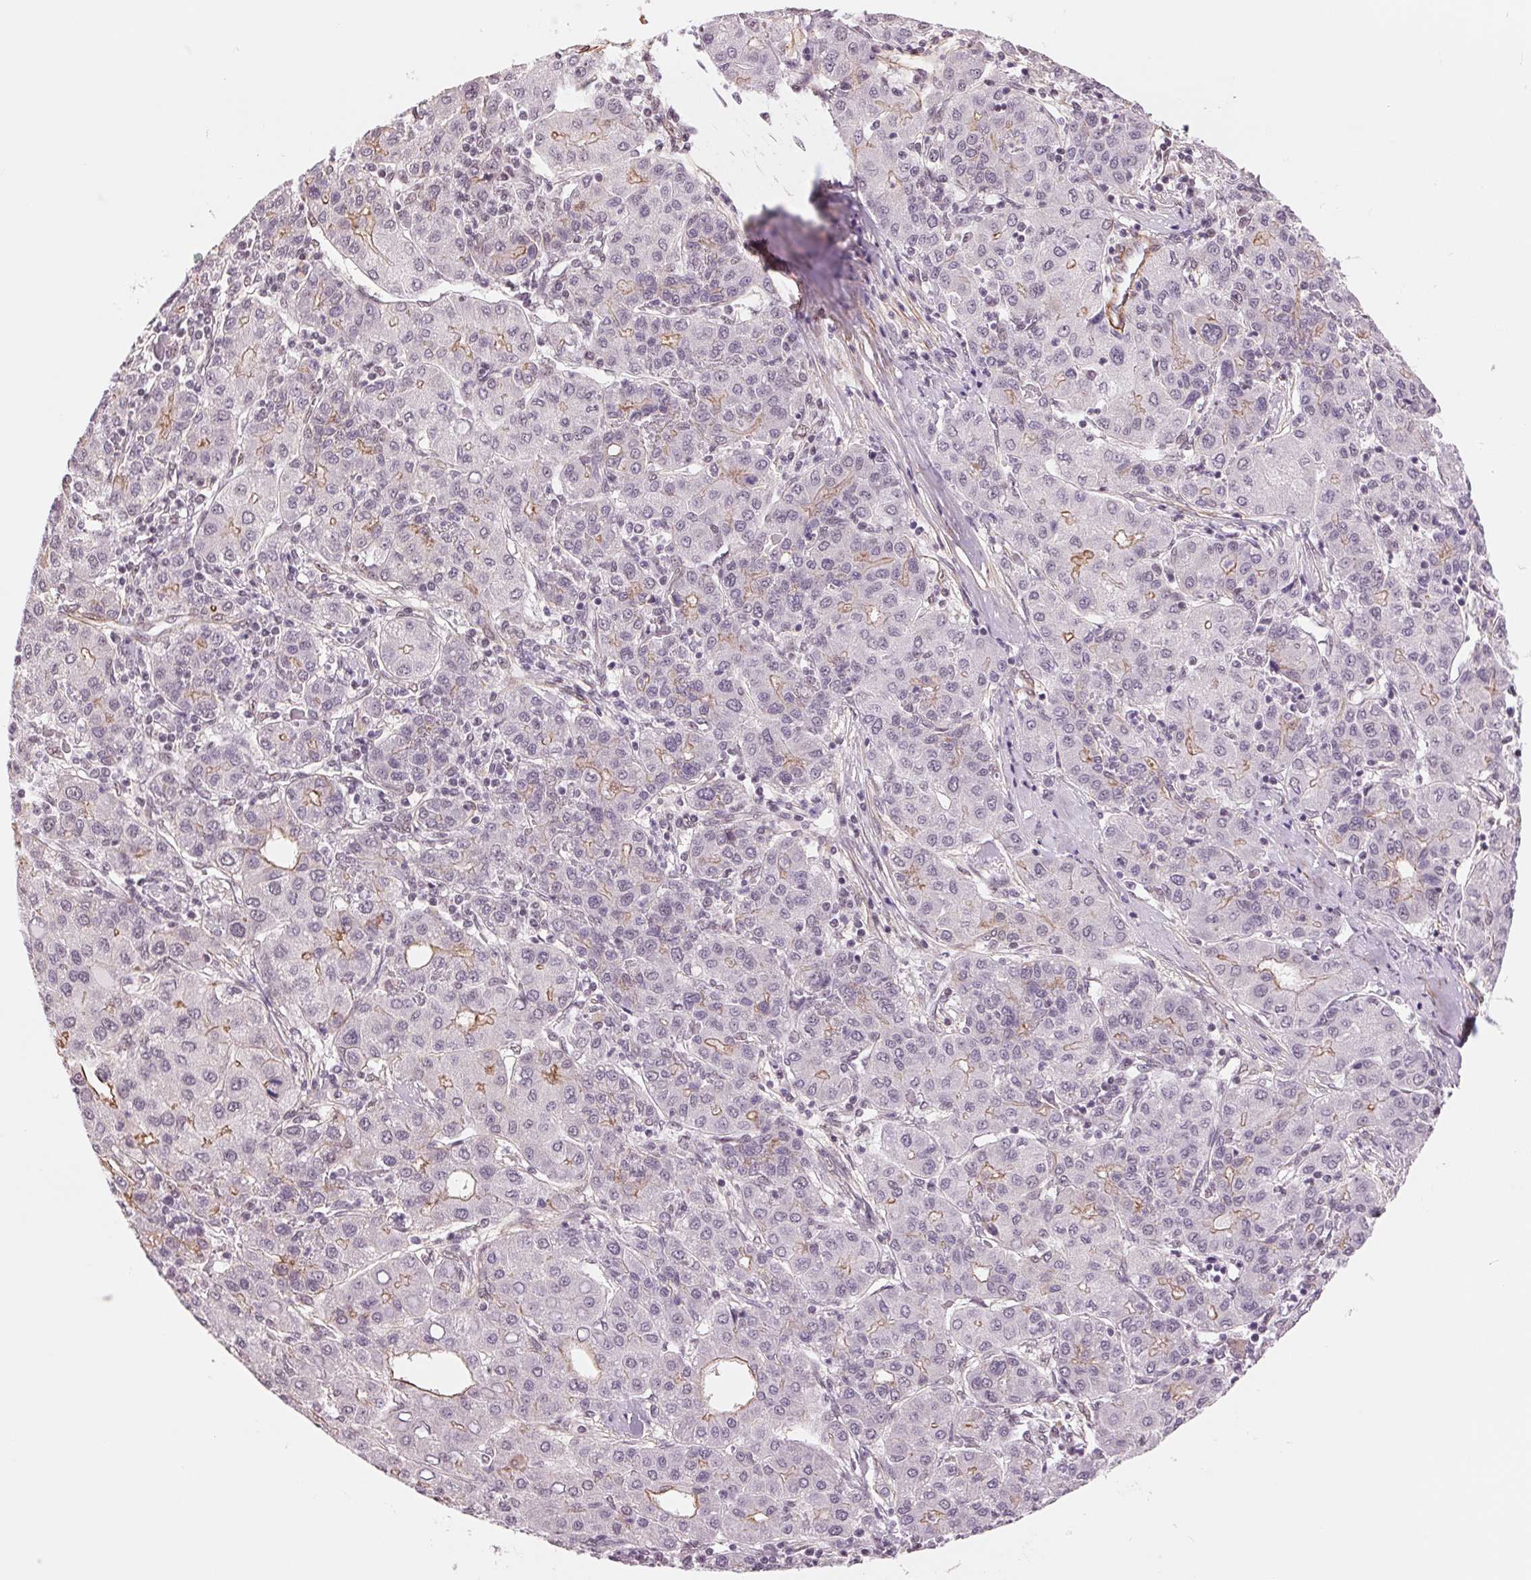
{"staining": {"intensity": "weak", "quantity": "<25%", "location": "cytoplasmic/membranous"}, "tissue": "liver cancer", "cell_type": "Tumor cells", "image_type": "cancer", "snomed": [{"axis": "morphology", "description": "Carcinoma, Hepatocellular, NOS"}, {"axis": "topography", "description": "Liver"}], "caption": "Hepatocellular carcinoma (liver) was stained to show a protein in brown. There is no significant positivity in tumor cells. Brightfield microscopy of immunohistochemistry stained with DAB (3,3'-diaminobenzidine) (brown) and hematoxylin (blue), captured at high magnification.", "gene": "BCAT1", "patient": {"sex": "male", "age": 65}}